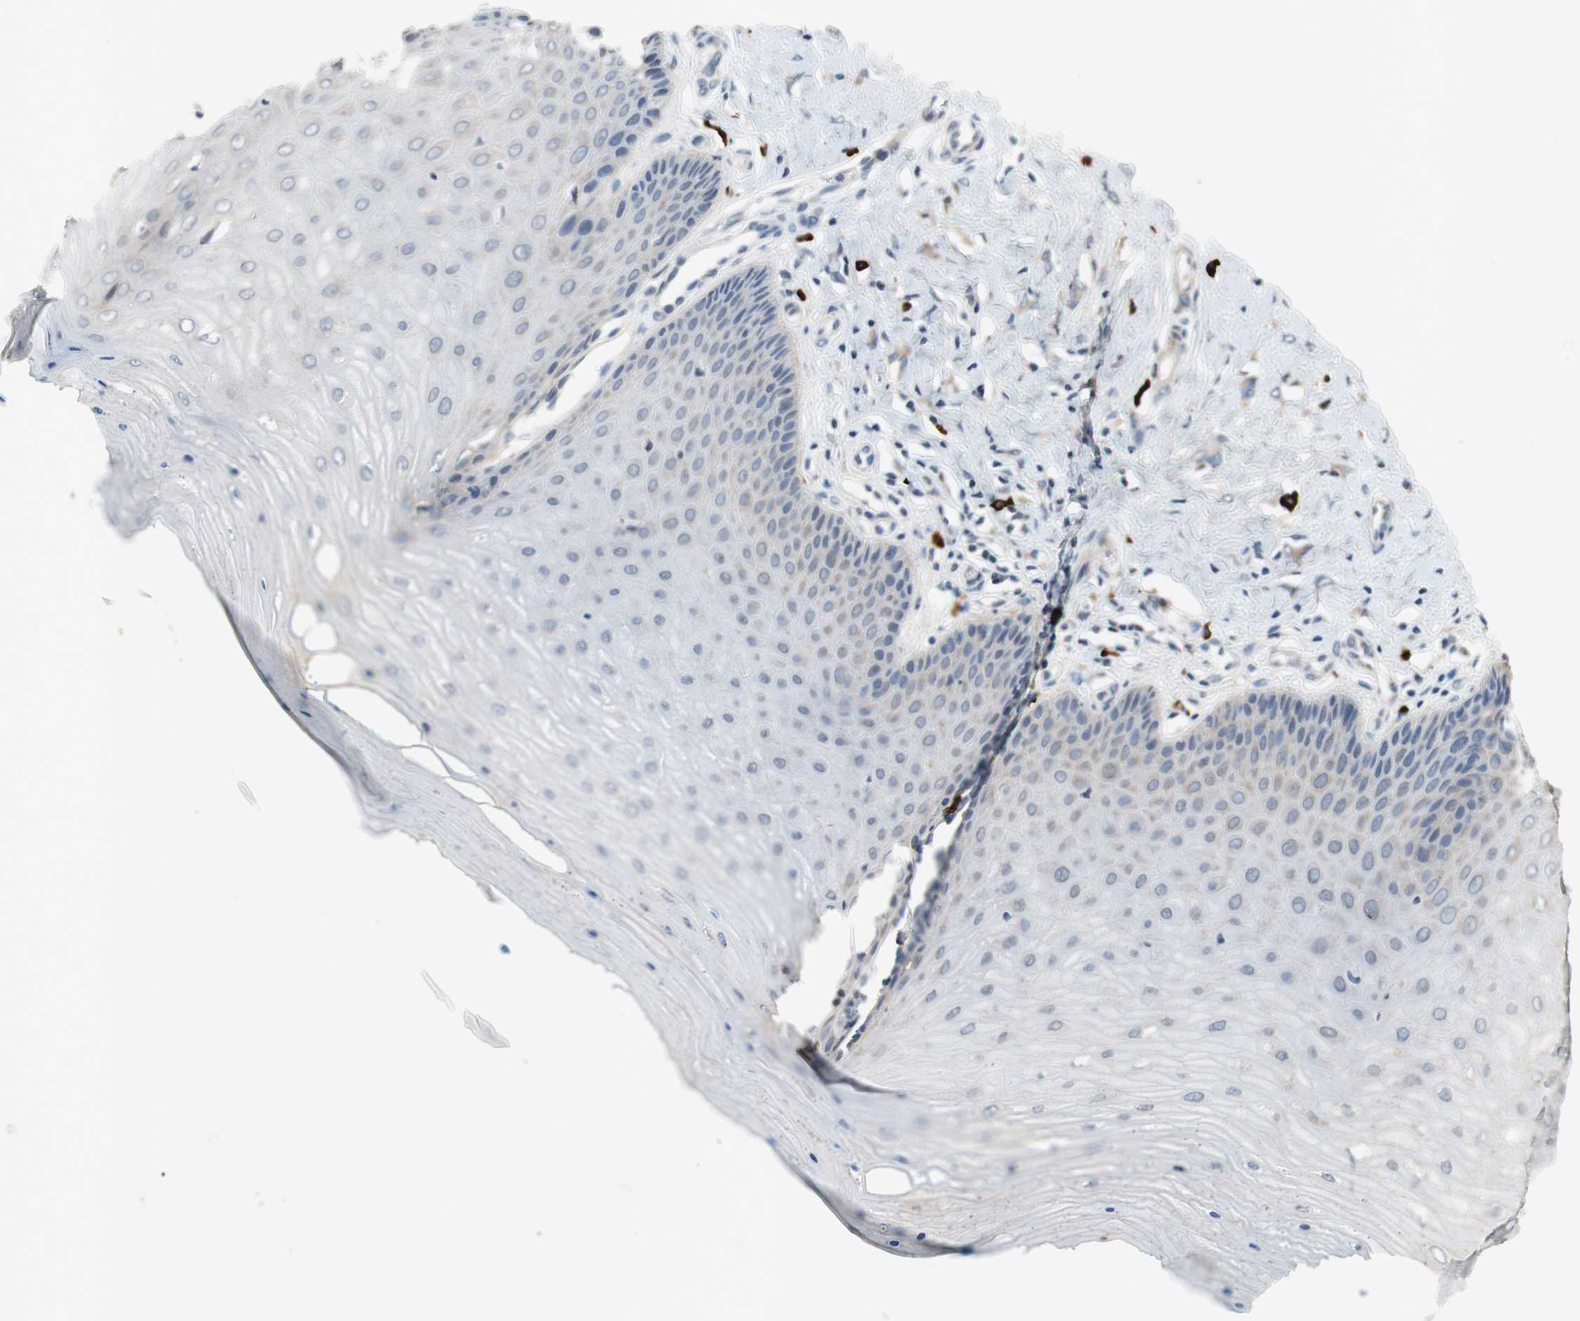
{"staining": {"intensity": "negative", "quantity": "none", "location": "none"}, "tissue": "cervix", "cell_type": "Glandular cells", "image_type": "normal", "snomed": [{"axis": "morphology", "description": "Normal tissue, NOS"}, {"axis": "topography", "description": "Cervix"}], "caption": "Immunohistochemistry (IHC) of normal human cervix exhibits no staining in glandular cells.", "gene": "COL12A1", "patient": {"sex": "female", "age": 55}}